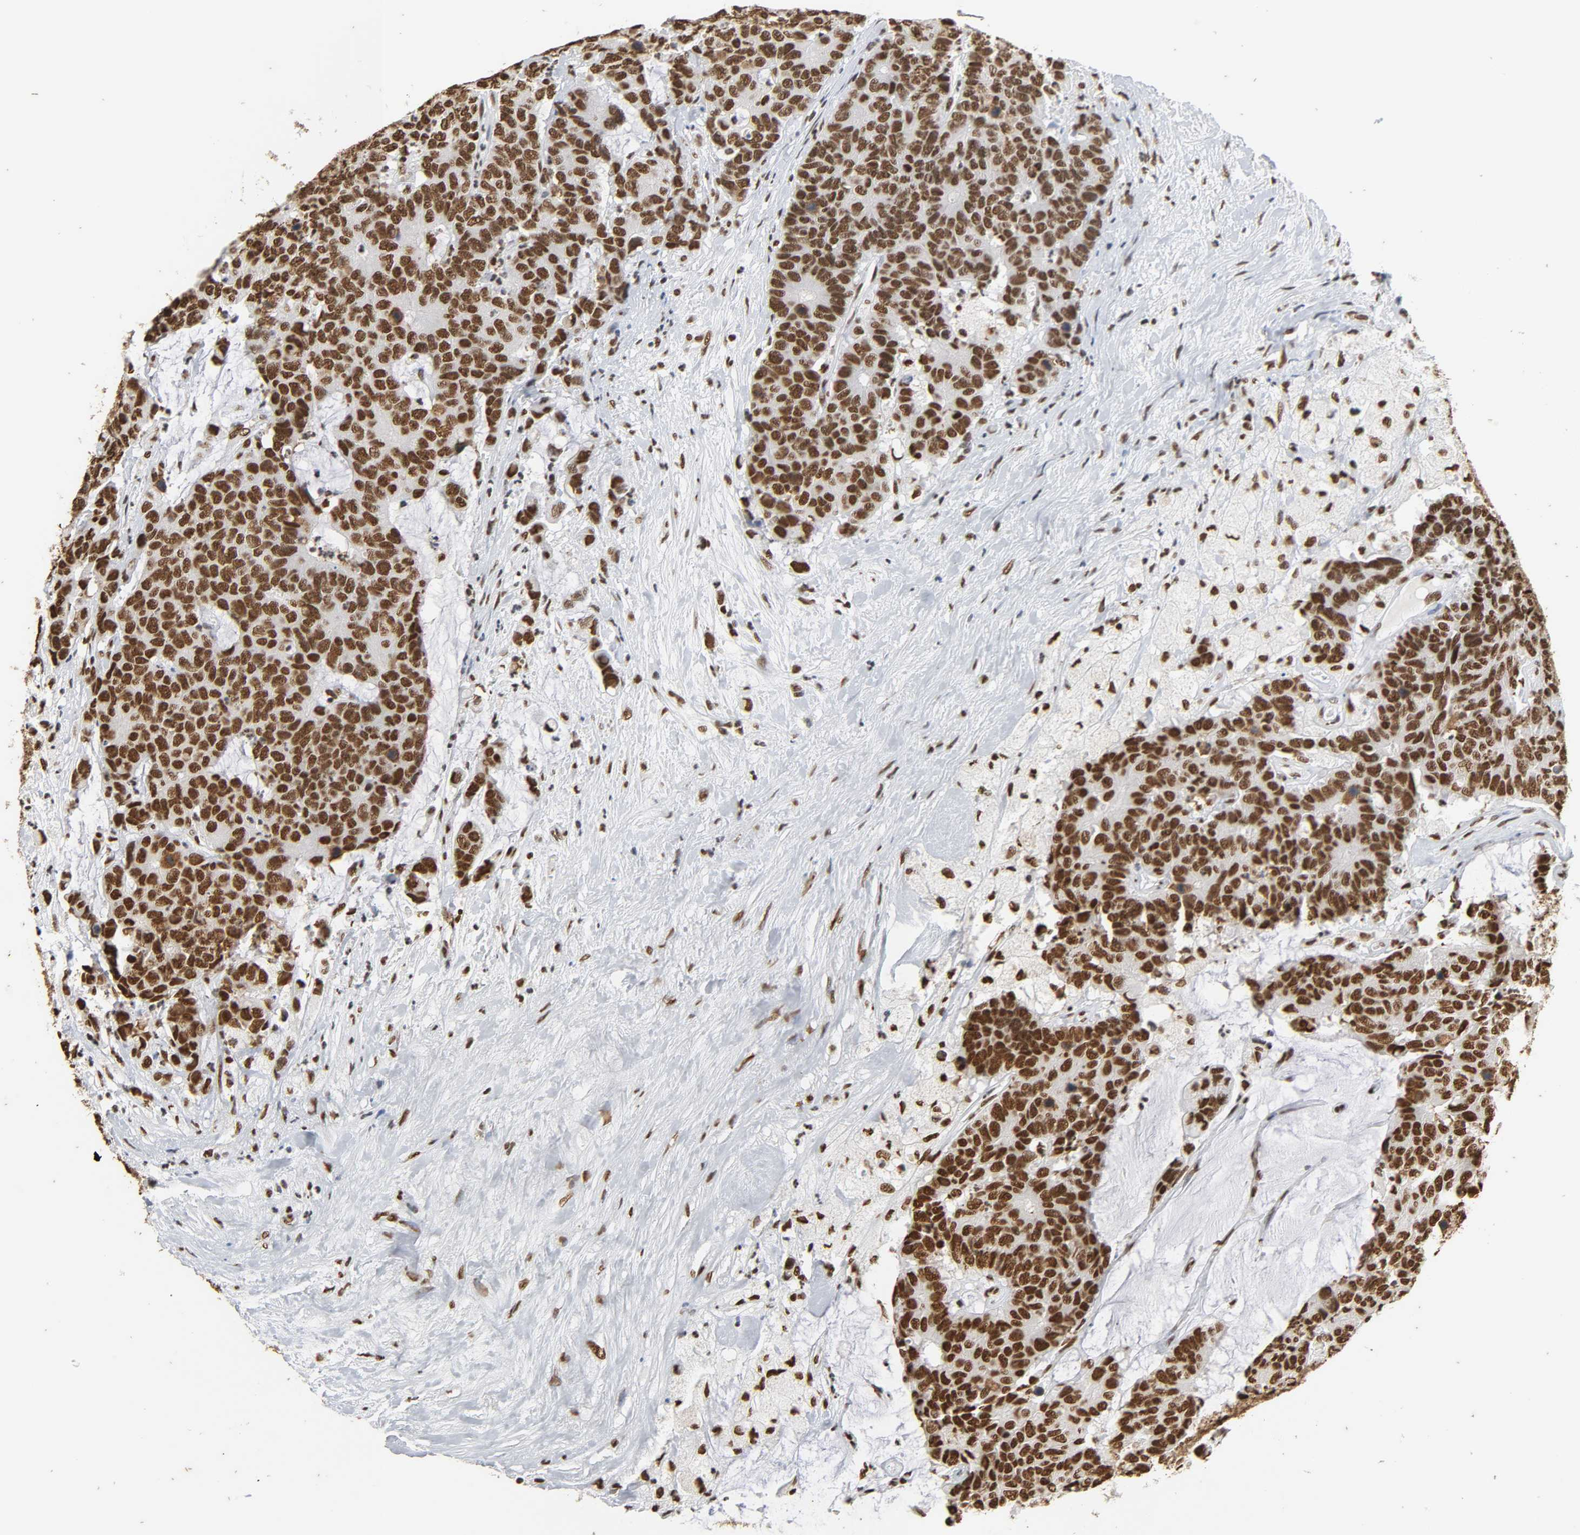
{"staining": {"intensity": "strong", "quantity": ">75%", "location": "nuclear"}, "tissue": "colorectal cancer", "cell_type": "Tumor cells", "image_type": "cancer", "snomed": [{"axis": "morphology", "description": "Adenocarcinoma, NOS"}, {"axis": "topography", "description": "Colon"}], "caption": "A micrograph of colorectal cancer stained for a protein displays strong nuclear brown staining in tumor cells.", "gene": "HNRNPC", "patient": {"sex": "female", "age": 86}}